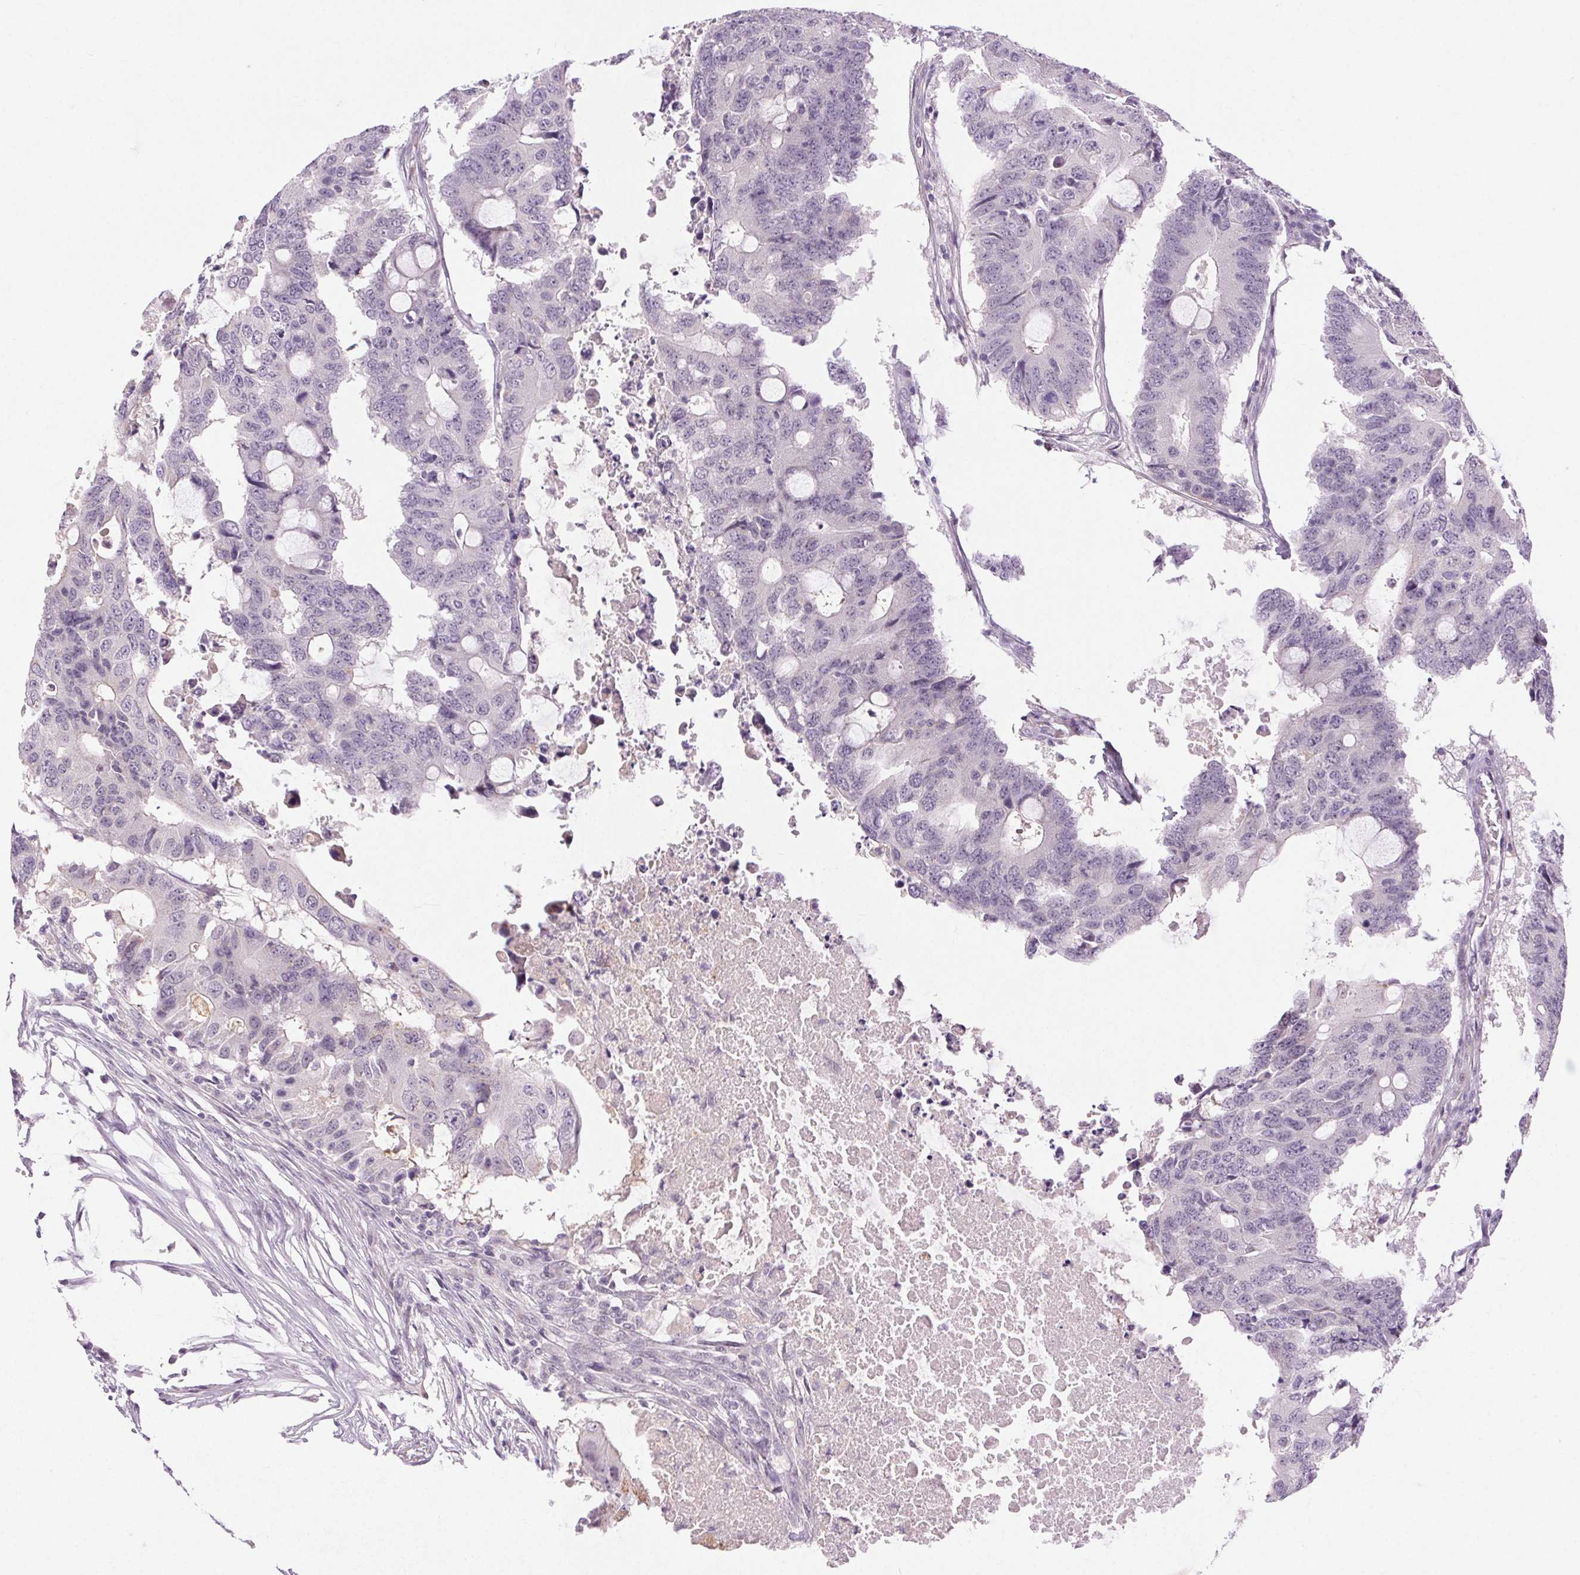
{"staining": {"intensity": "negative", "quantity": "none", "location": "none"}, "tissue": "colorectal cancer", "cell_type": "Tumor cells", "image_type": "cancer", "snomed": [{"axis": "morphology", "description": "Adenocarcinoma, NOS"}, {"axis": "topography", "description": "Colon"}], "caption": "This image is of colorectal cancer (adenocarcinoma) stained with immunohistochemistry (IHC) to label a protein in brown with the nuclei are counter-stained blue. There is no staining in tumor cells.", "gene": "FAM168A", "patient": {"sex": "male", "age": 71}}